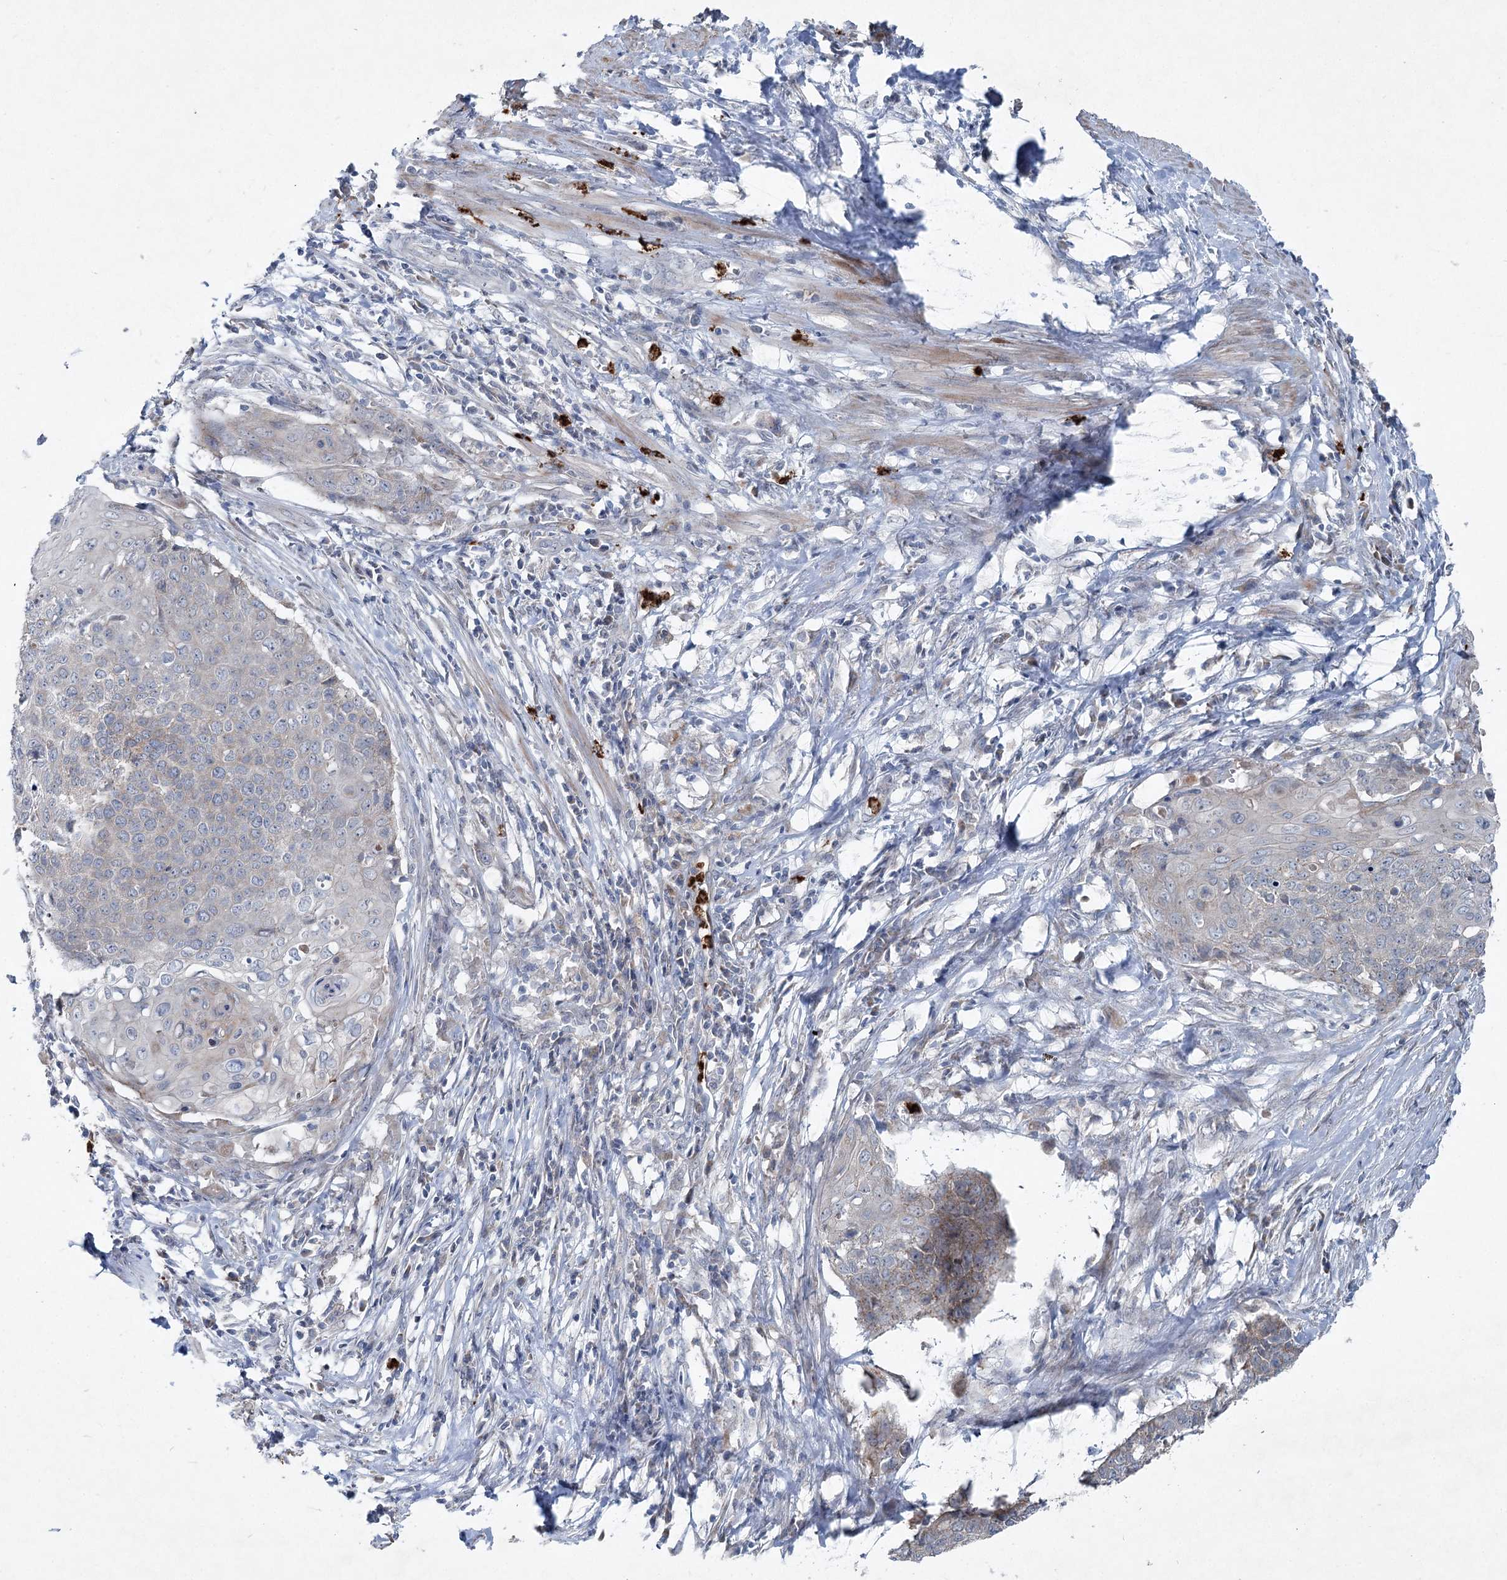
{"staining": {"intensity": "negative", "quantity": "none", "location": "none"}, "tissue": "cervical cancer", "cell_type": "Tumor cells", "image_type": "cancer", "snomed": [{"axis": "morphology", "description": "Squamous cell carcinoma, NOS"}, {"axis": "topography", "description": "Cervix"}], "caption": "DAB (3,3'-diaminobenzidine) immunohistochemical staining of squamous cell carcinoma (cervical) reveals no significant positivity in tumor cells.", "gene": "PLA2G12A", "patient": {"sex": "female", "age": 39}}